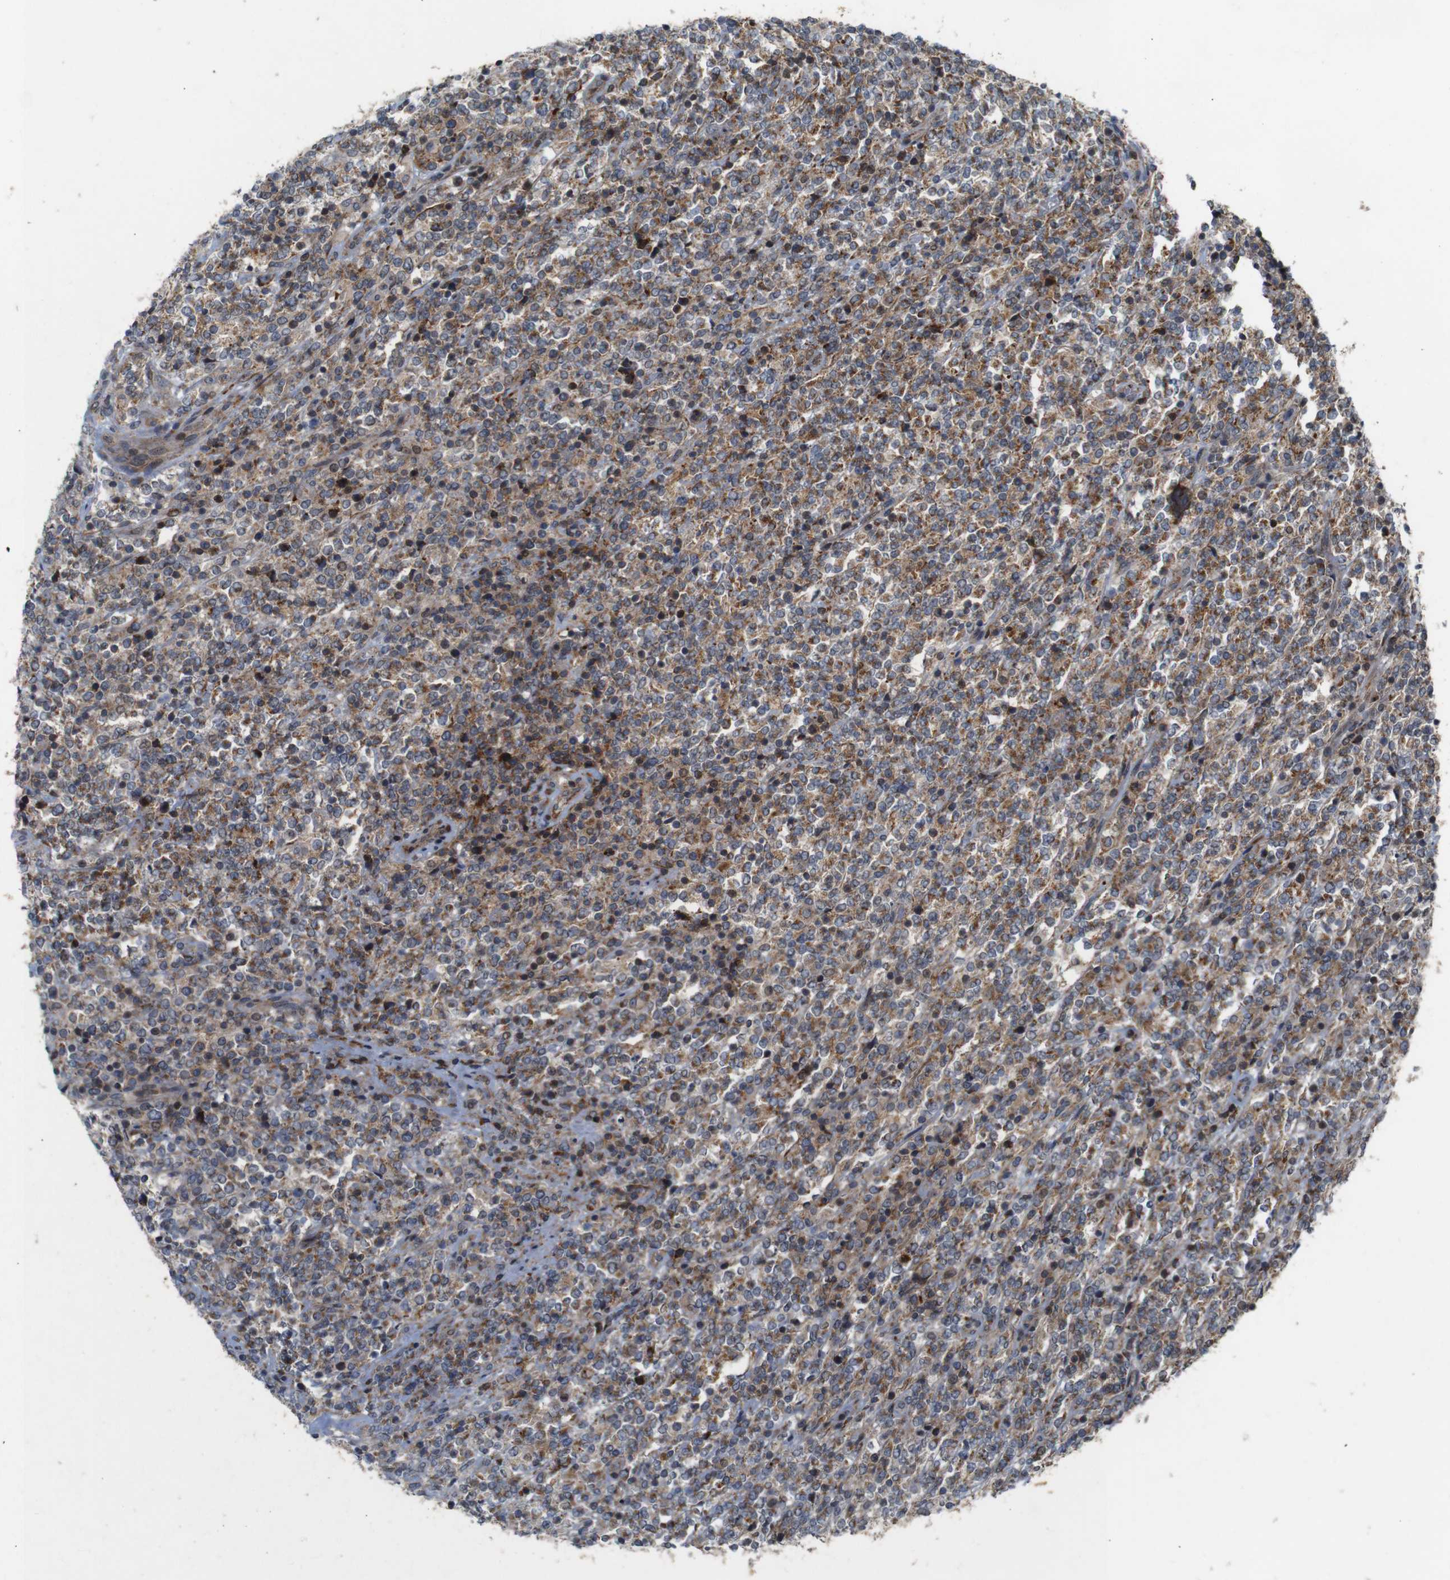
{"staining": {"intensity": "moderate", "quantity": ">75%", "location": "cytoplasmic/membranous"}, "tissue": "lymphoma", "cell_type": "Tumor cells", "image_type": "cancer", "snomed": [{"axis": "morphology", "description": "Malignant lymphoma, non-Hodgkin's type, High grade"}, {"axis": "topography", "description": "Soft tissue"}], "caption": "The micrograph displays staining of lymphoma, revealing moderate cytoplasmic/membranous protein staining (brown color) within tumor cells.", "gene": "ATP7B", "patient": {"sex": "male", "age": 18}}